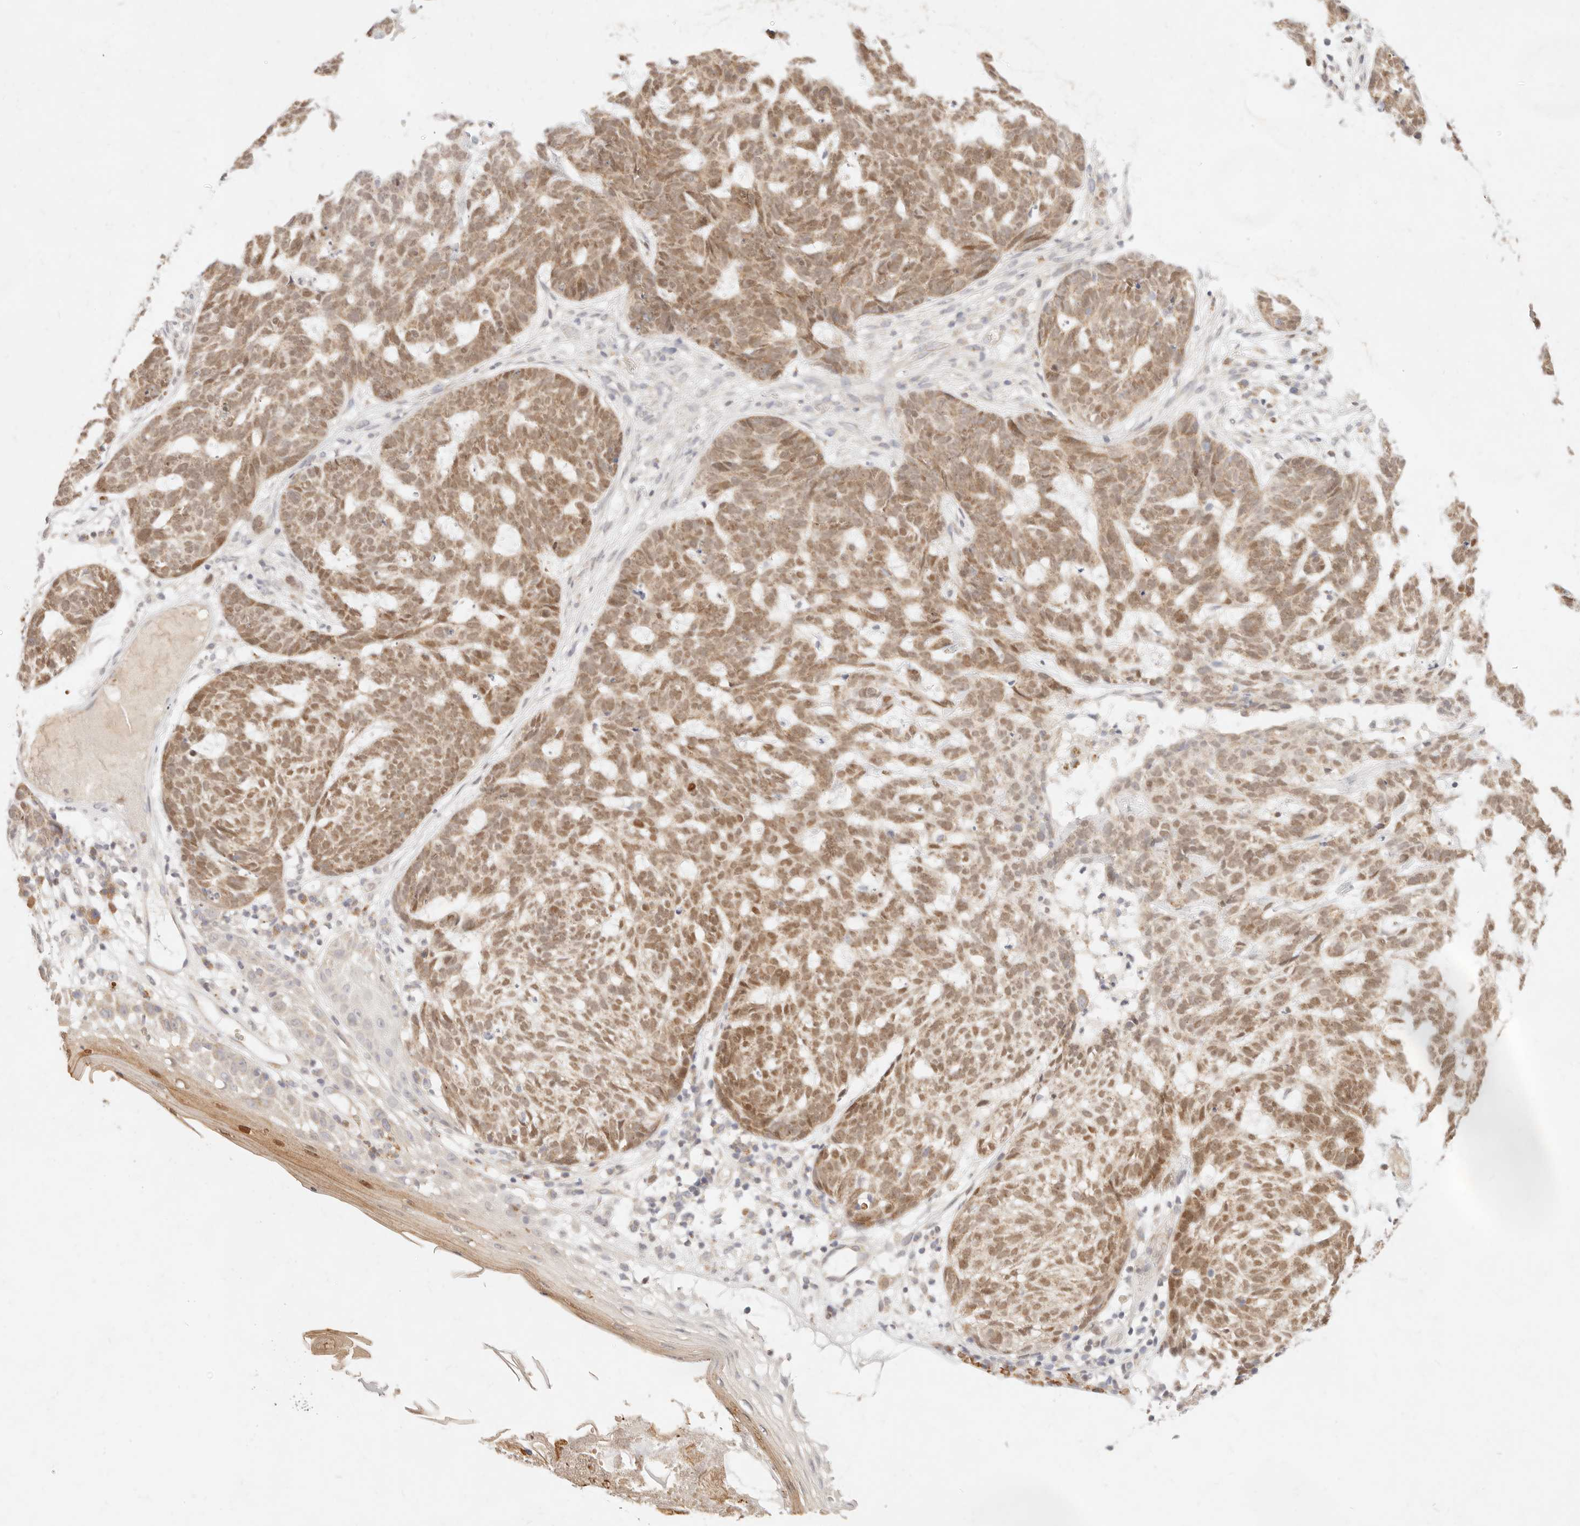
{"staining": {"intensity": "moderate", "quantity": ">75%", "location": "cytoplasmic/membranous,nuclear"}, "tissue": "skin cancer", "cell_type": "Tumor cells", "image_type": "cancer", "snomed": [{"axis": "morphology", "description": "Basal cell carcinoma"}, {"axis": "topography", "description": "Skin"}], "caption": "There is medium levels of moderate cytoplasmic/membranous and nuclear expression in tumor cells of skin cancer, as demonstrated by immunohistochemical staining (brown color).", "gene": "ASCL3", "patient": {"sex": "male", "age": 85}}